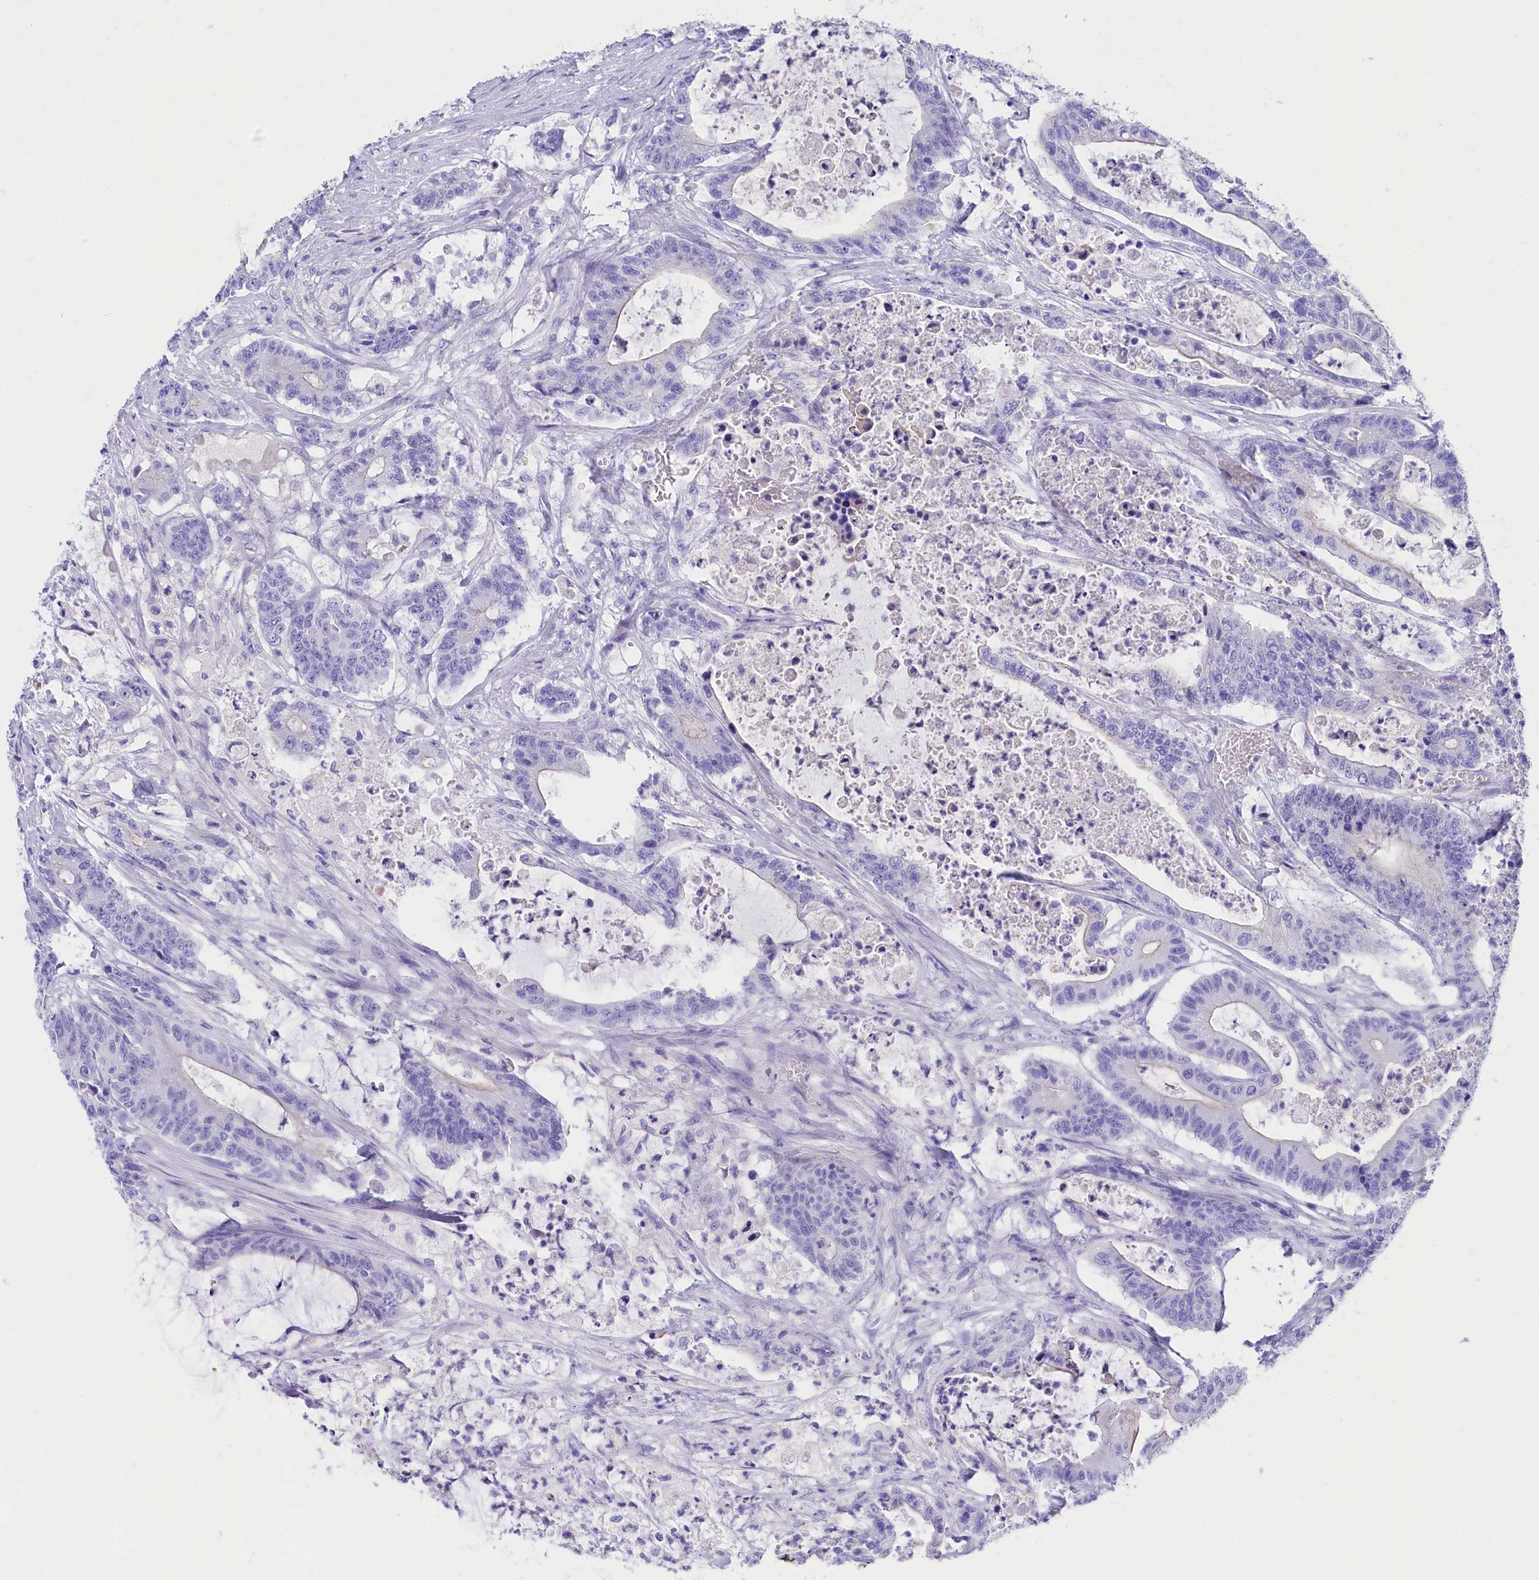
{"staining": {"intensity": "negative", "quantity": "none", "location": "none"}, "tissue": "colorectal cancer", "cell_type": "Tumor cells", "image_type": "cancer", "snomed": [{"axis": "morphology", "description": "Adenocarcinoma, NOS"}, {"axis": "topography", "description": "Colon"}], "caption": "The immunohistochemistry photomicrograph has no significant positivity in tumor cells of colorectal adenocarcinoma tissue.", "gene": "SULT2A1", "patient": {"sex": "female", "age": 84}}